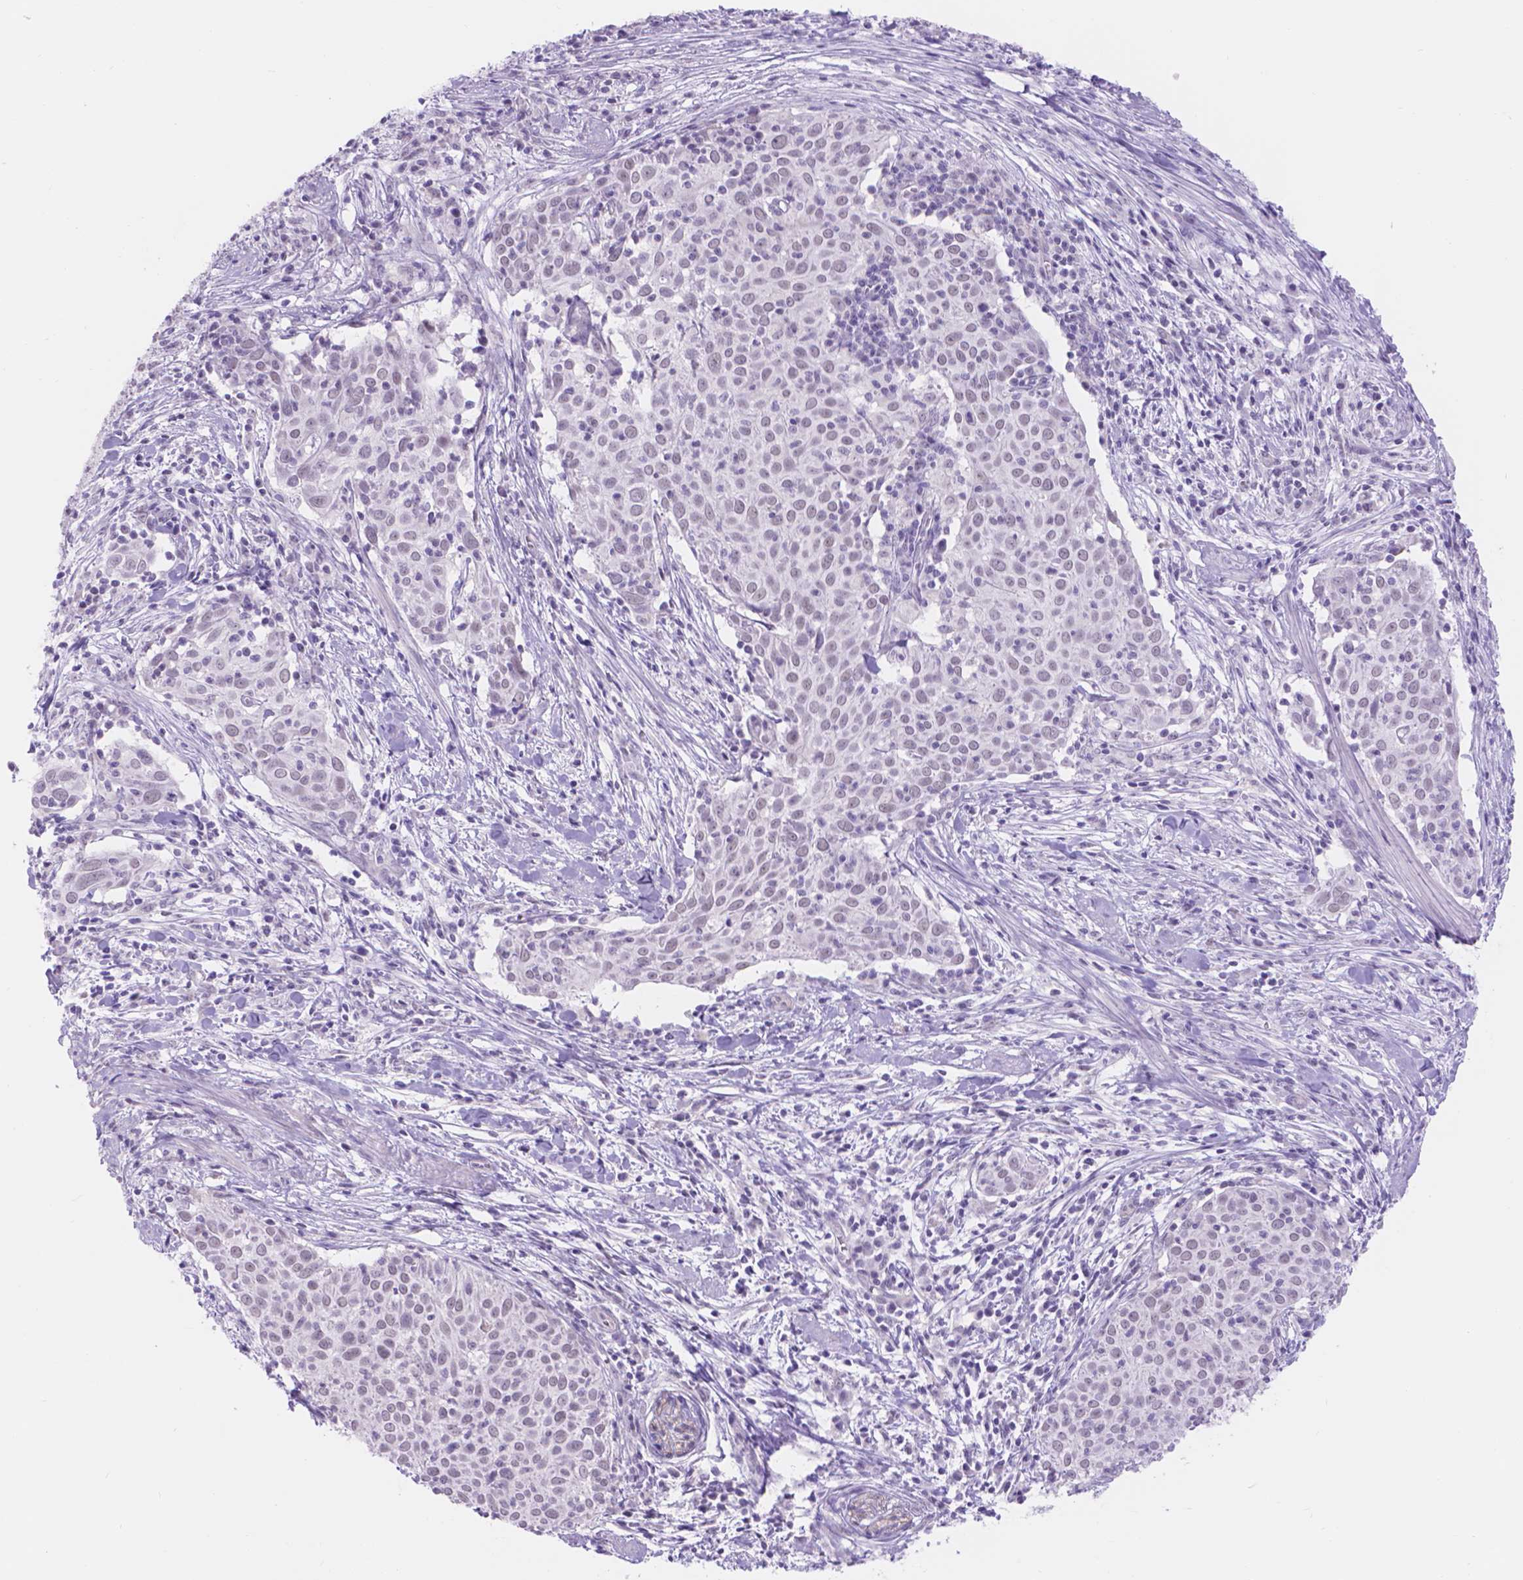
{"staining": {"intensity": "weak", "quantity": "25%-75%", "location": "nuclear"}, "tissue": "cervical cancer", "cell_type": "Tumor cells", "image_type": "cancer", "snomed": [{"axis": "morphology", "description": "Squamous cell carcinoma, NOS"}, {"axis": "topography", "description": "Cervix"}], "caption": "DAB immunohistochemical staining of cervical cancer demonstrates weak nuclear protein positivity in approximately 25%-75% of tumor cells. (IHC, brightfield microscopy, high magnification).", "gene": "DCC", "patient": {"sex": "female", "age": 39}}